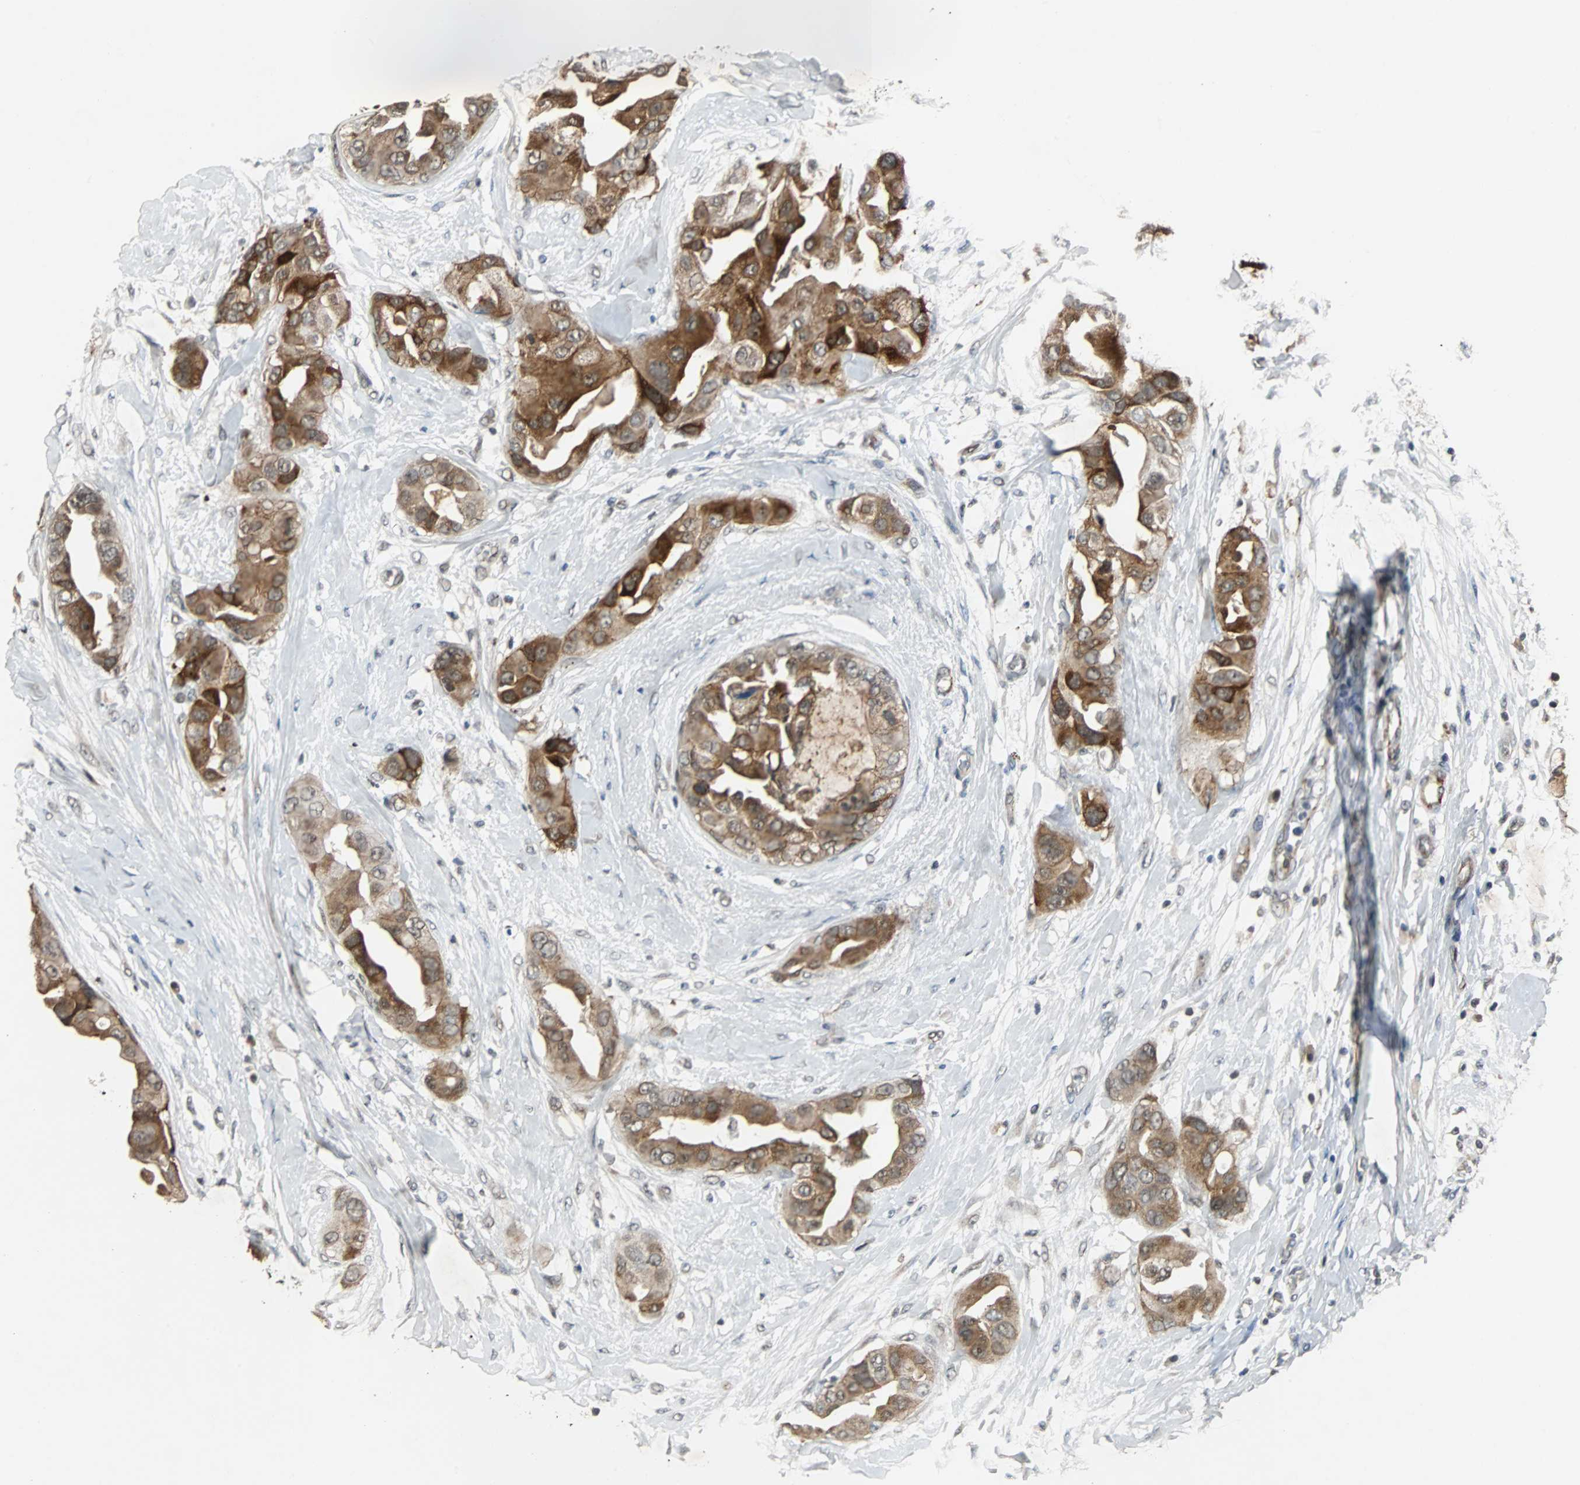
{"staining": {"intensity": "strong", "quantity": ">75%", "location": "cytoplasmic/membranous"}, "tissue": "breast cancer", "cell_type": "Tumor cells", "image_type": "cancer", "snomed": [{"axis": "morphology", "description": "Duct carcinoma"}, {"axis": "topography", "description": "Breast"}], "caption": "Breast invasive ductal carcinoma tissue demonstrates strong cytoplasmic/membranous staining in about >75% of tumor cells, visualized by immunohistochemistry.", "gene": "LSR", "patient": {"sex": "female", "age": 40}}